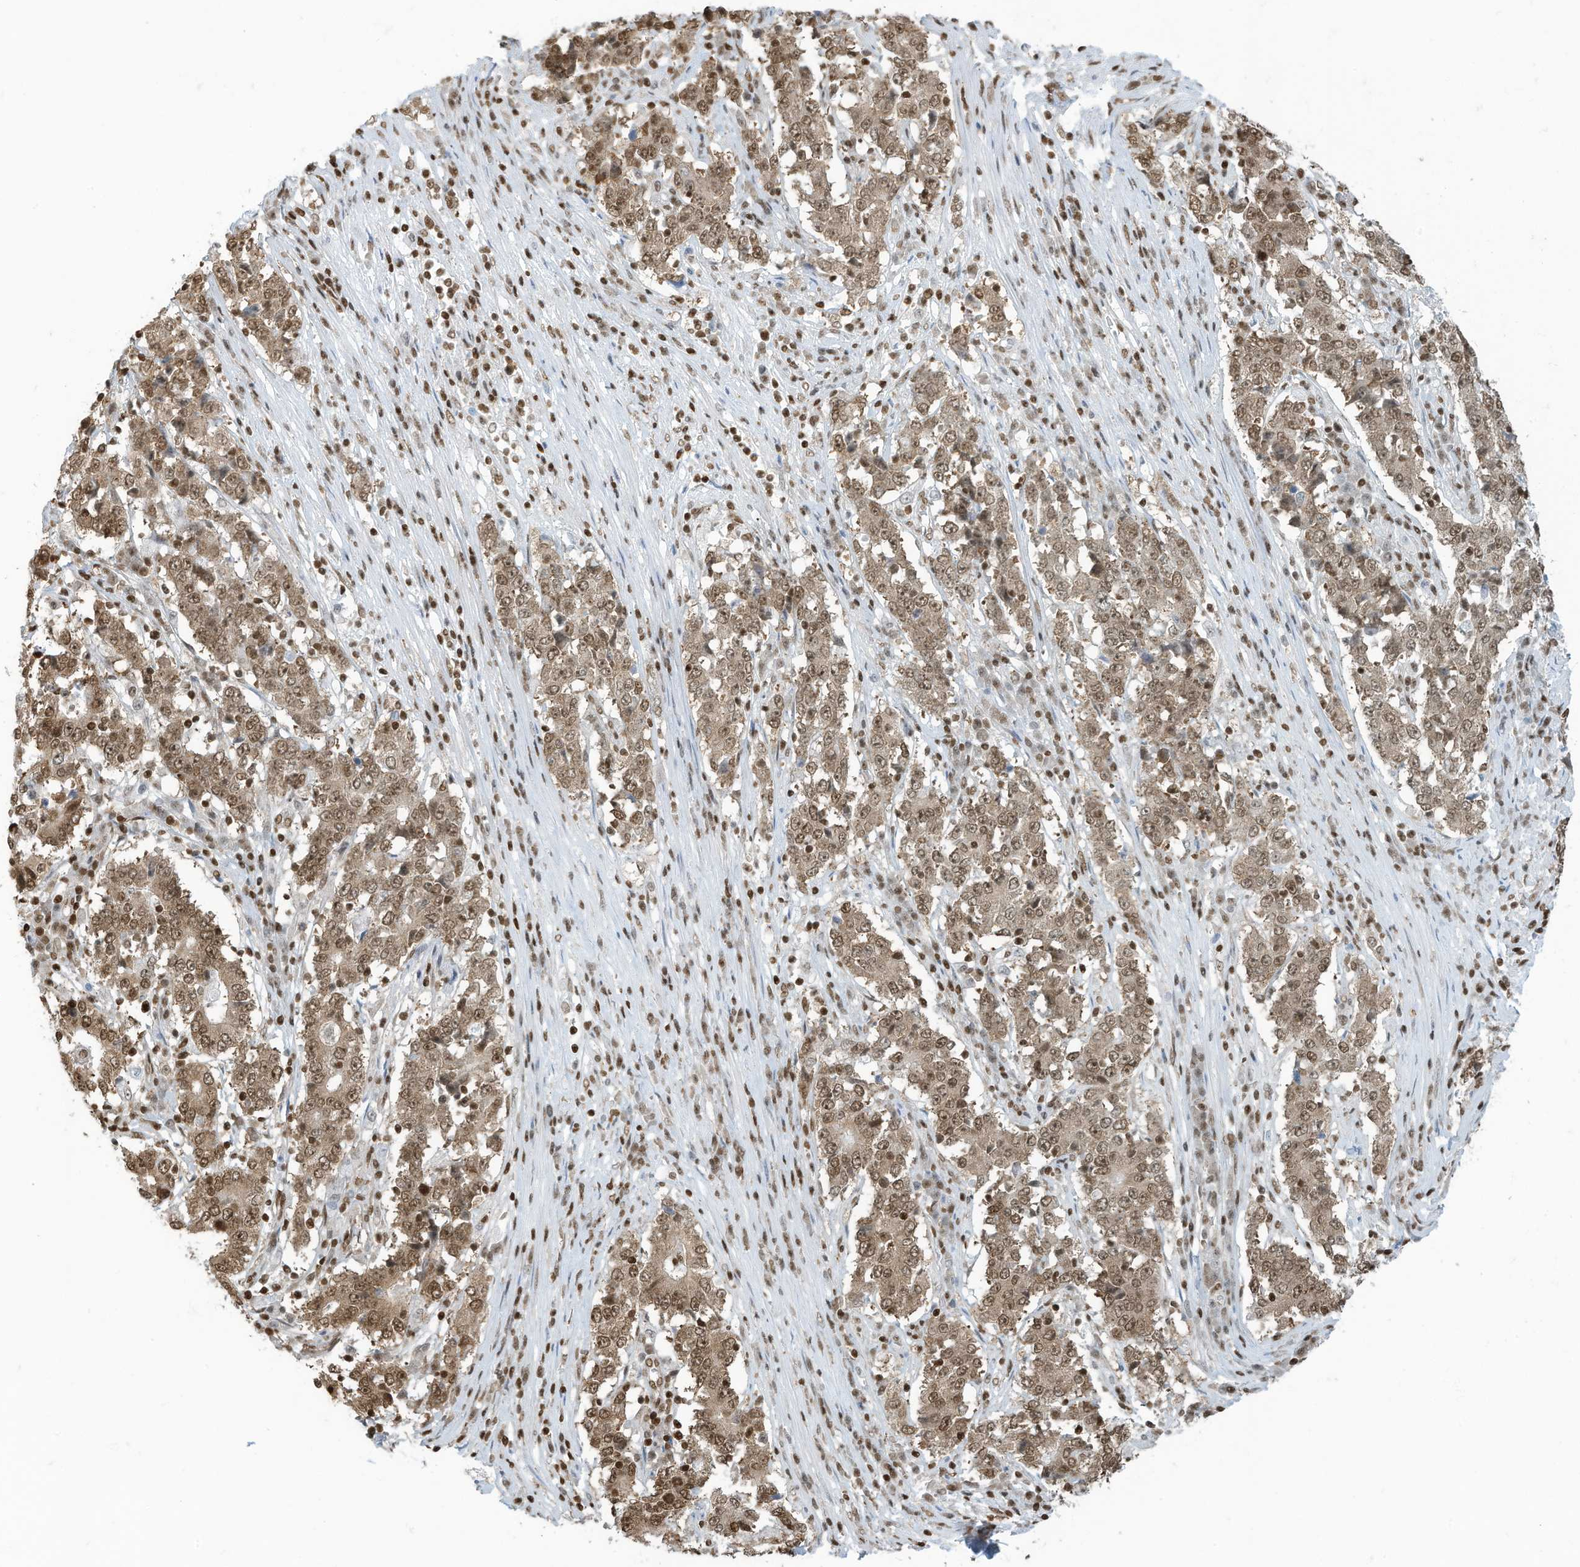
{"staining": {"intensity": "moderate", "quantity": ">75%", "location": "cytoplasmic/membranous,nuclear"}, "tissue": "stomach cancer", "cell_type": "Tumor cells", "image_type": "cancer", "snomed": [{"axis": "morphology", "description": "Adenocarcinoma, NOS"}, {"axis": "topography", "description": "Stomach"}], "caption": "IHC image of neoplastic tissue: human stomach cancer stained using immunohistochemistry shows medium levels of moderate protein expression localized specifically in the cytoplasmic/membranous and nuclear of tumor cells, appearing as a cytoplasmic/membranous and nuclear brown color.", "gene": "SARNP", "patient": {"sex": "male", "age": 59}}